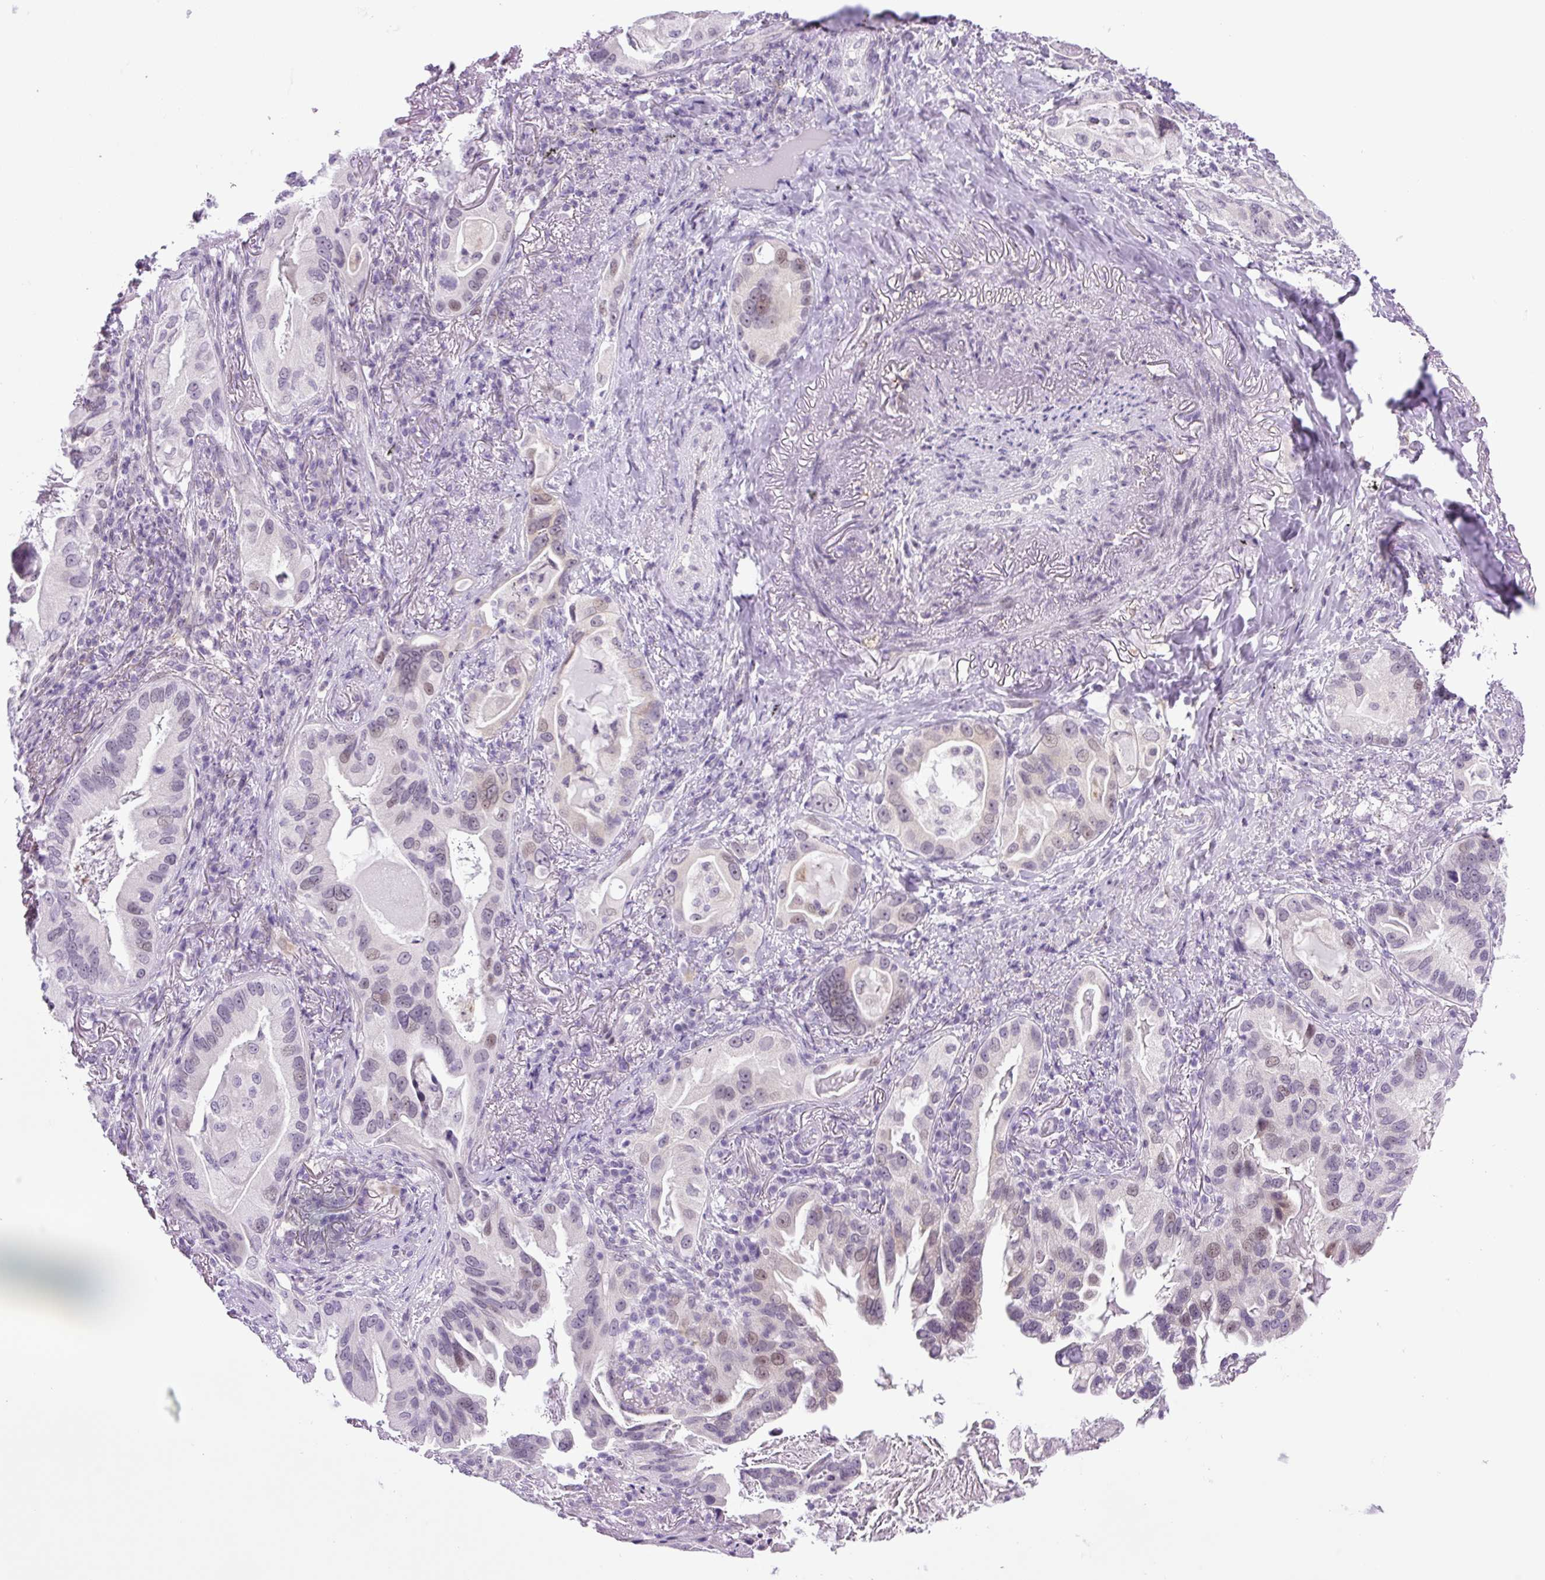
{"staining": {"intensity": "weak", "quantity": "<25%", "location": "nuclear"}, "tissue": "lung cancer", "cell_type": "Tumor cells", "image_type": "cancer", "snomed": [{"axis": "morphology", "description": "Adenocarcinoma, NOS"}, {"axis": "topography", "description": "Lung"}], "caption": "IHC of human lung cancer demonstrates no positivity in tumor cells. The staining was performed using DAB to visualize the protein expression in brown, while the nuclei were stained in blue with hematoxylin (Magnification: 20x).", "gene": "RHBDD2", "patient": {"sex": "female", "age": 69}}